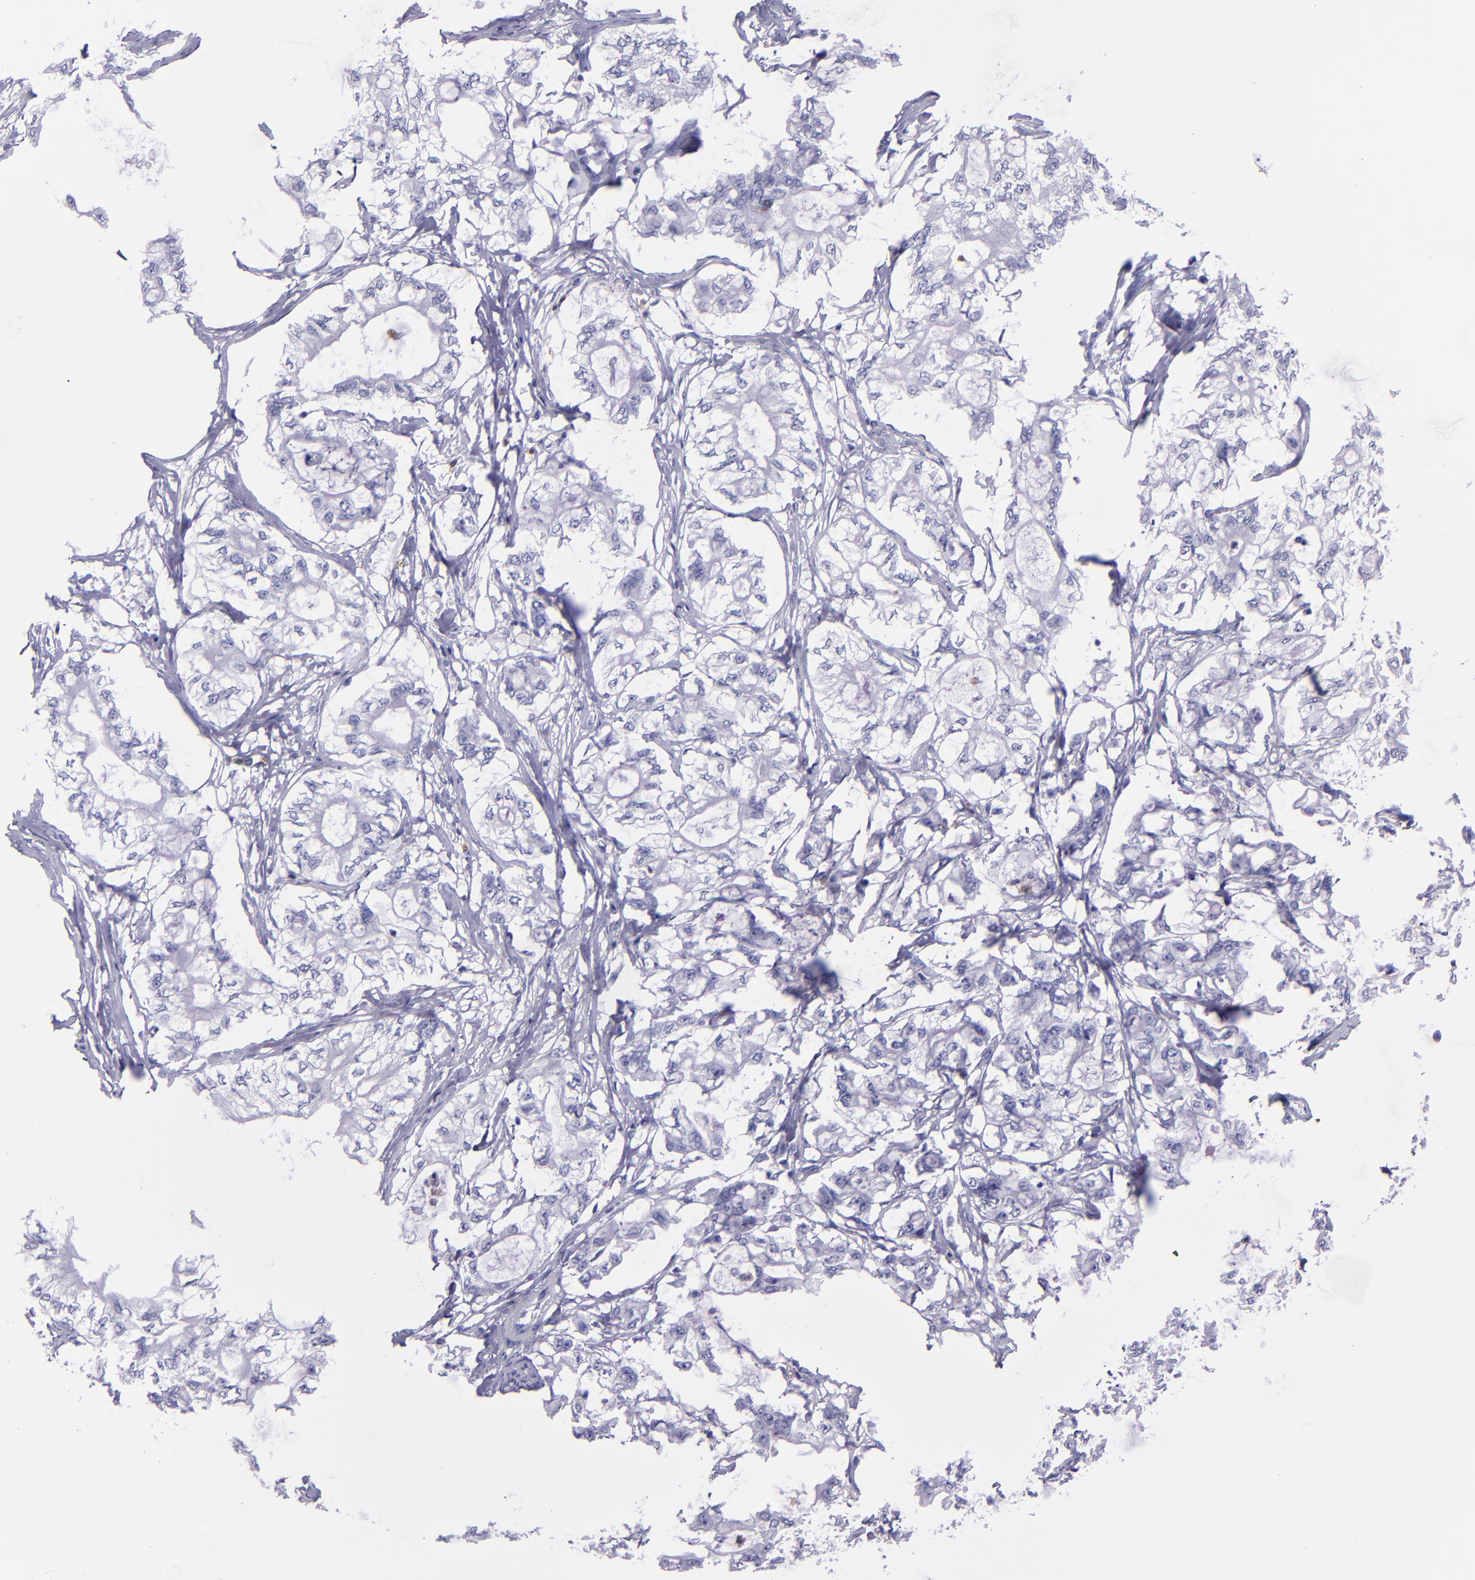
{"staining": {"intensity": "negative", "quantity": "none", "location": "none"}, "tissue": "pancreatic cancer", "cell_type": "Tumor cells", "image_type": "cancer", "snomed": [{"axis": "morphology", "description": "Adenocarcinoma, NOS"}, {"axis": "topography", "description": "Pancreas"}], "caption": "A high-resolution histopathology image shows IHC staining of pancreatic cancer, which demonstrates no significant staining in tumor cells. (DAB (3,3'-diaminobenzidine) immunohistochemistry (IHC) with hematoxylin counter stain).", "gene": "CR1", "patient": {"sex": "male", "age": 79}}